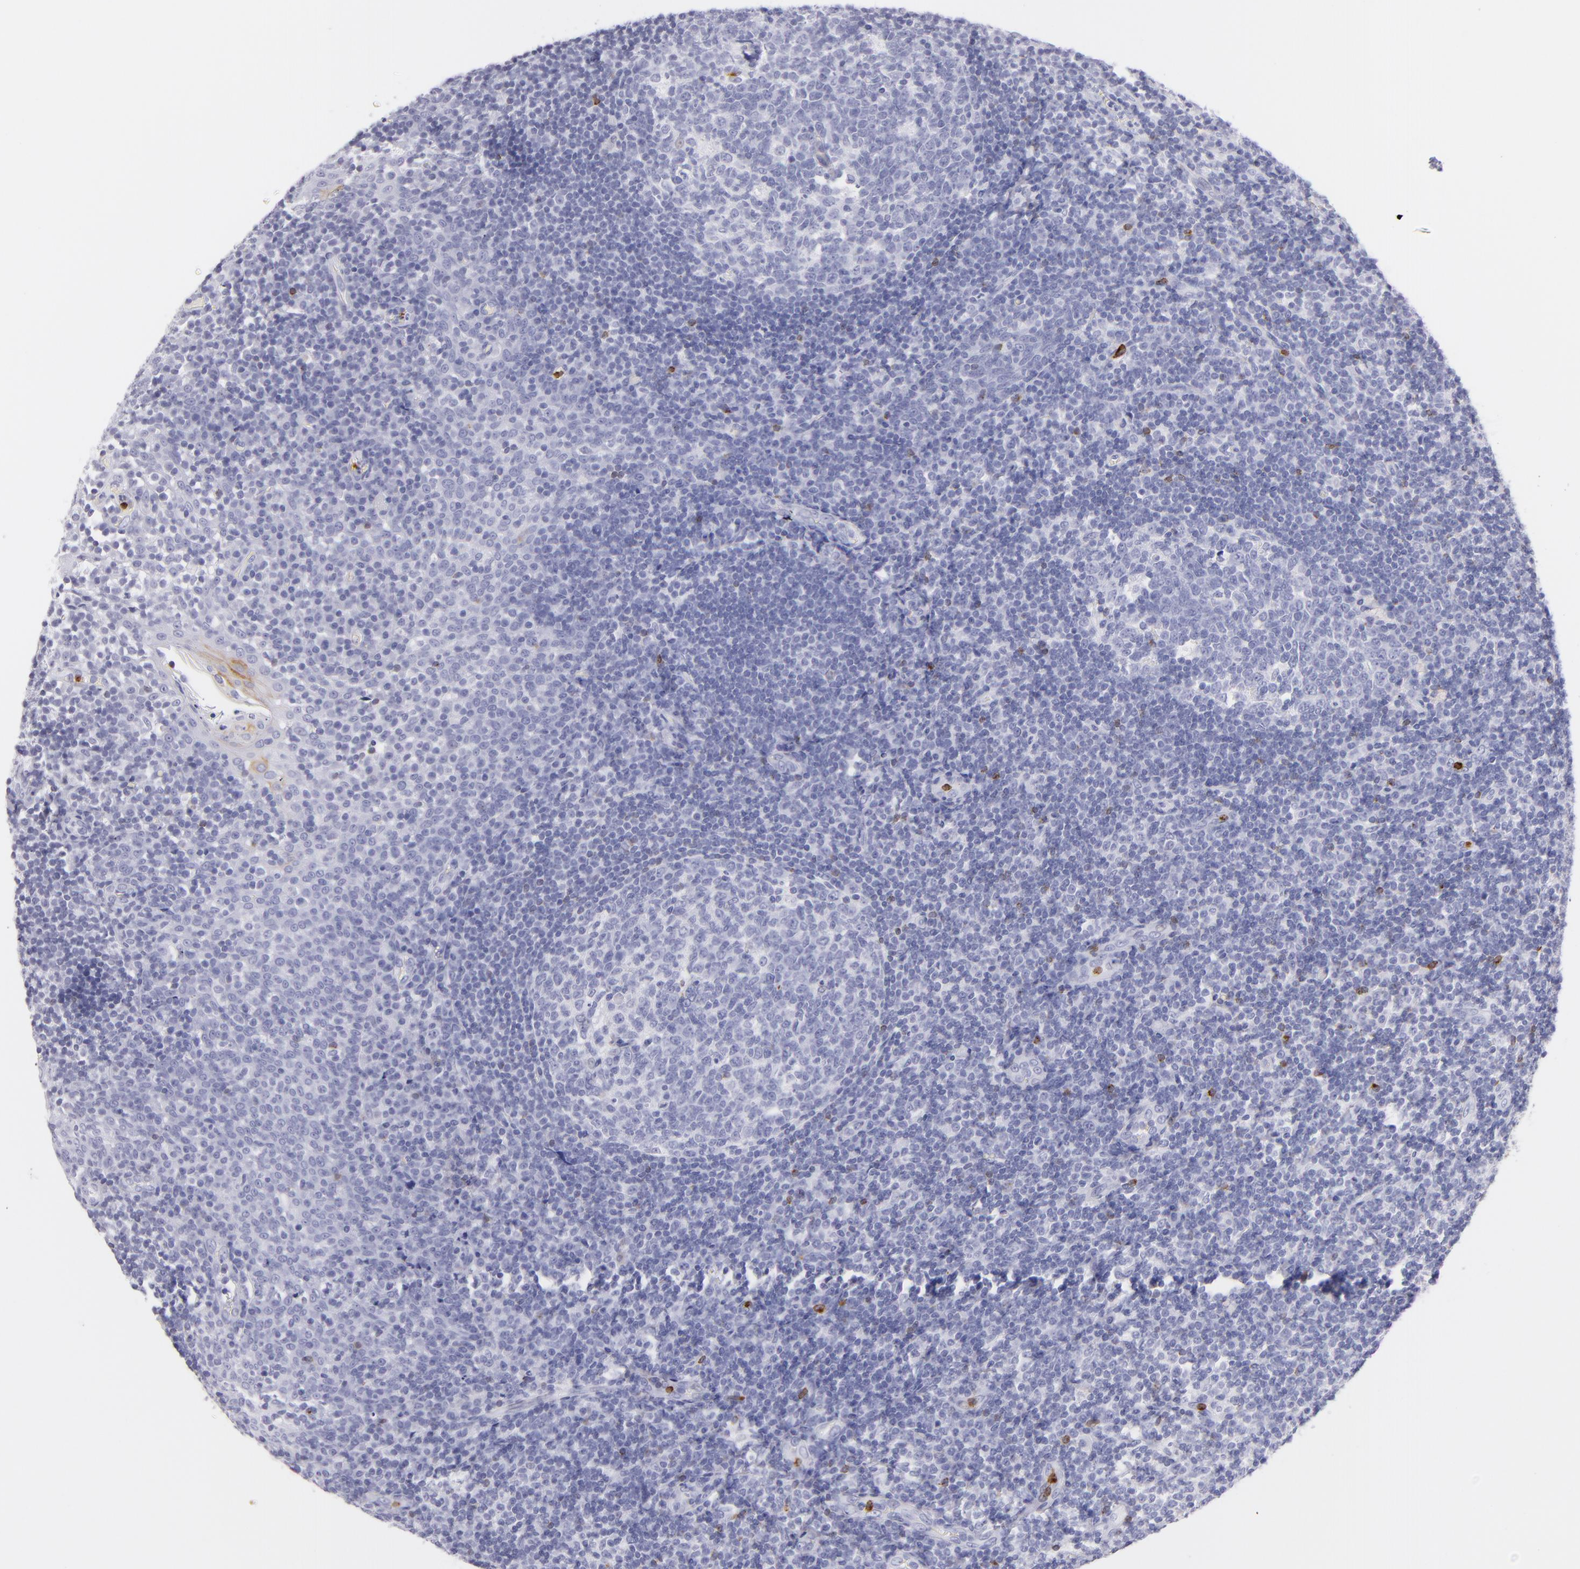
{"staining": {"intensity": "moderate", "quantity": "<25%", "location": "cytoplasmic/membranous"}, "tissue": "tonsil", "cell_type": "Germinal center cells", "image_type": "normal", "snomed": [{"axis": "morphology", "description": "Normal tissue, NOS"}, {"axis": "topography", "description": "Tonsil"}], "caption": "Tonsil stained with a brown dye exhibits moderate cytoplasmic/membranous positive expression in about <25% of germinal center cells.", "gene": "PRF1", "patient": {"sex": "female", "age": 40}}